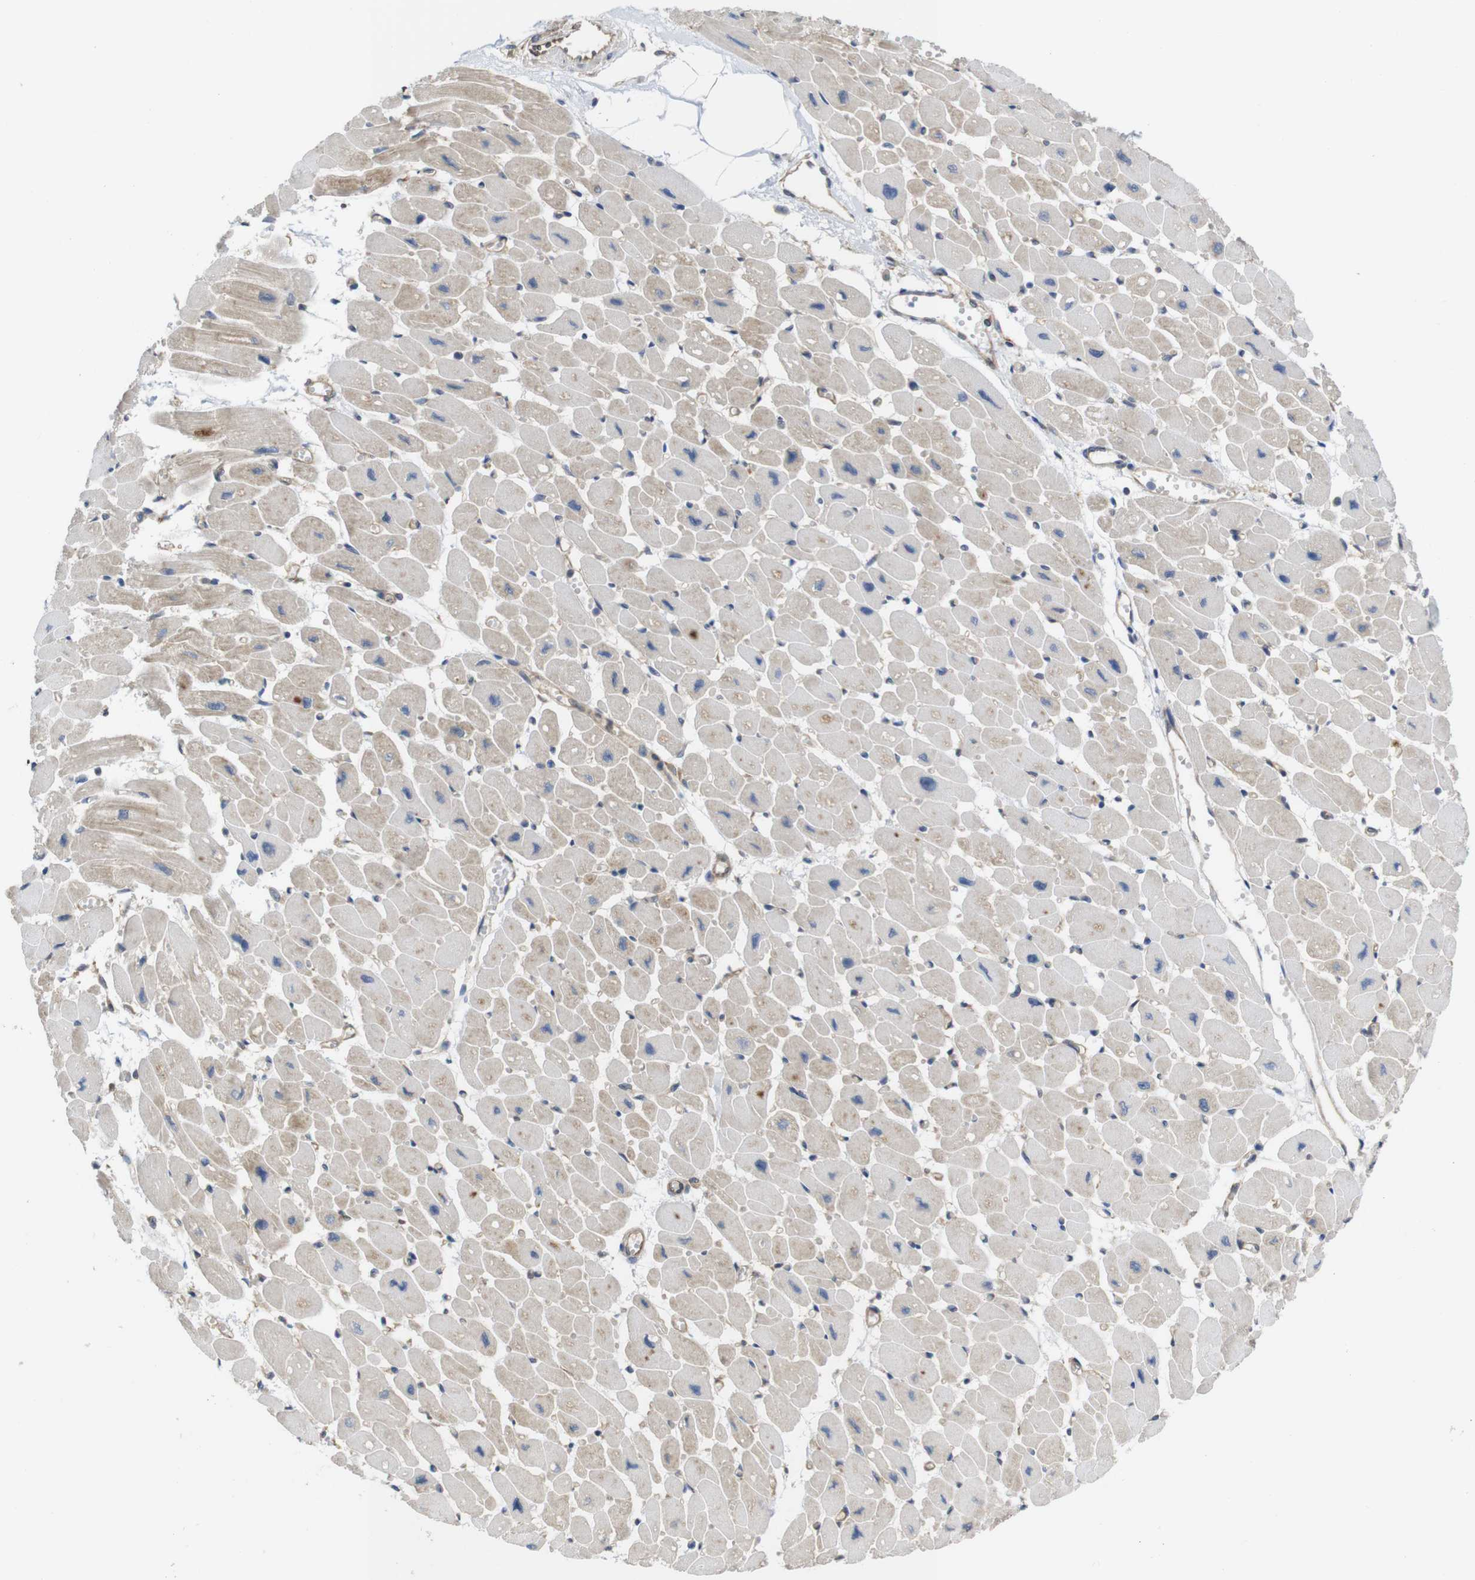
{"staining": {"intensity": "weak", "quantity": ">75%", "location": "cytoplasmic/membranous"}, "tissue": "heart muscle", "cell_type": "Cardiomyocytes", "image_type": "normal", "snomed": [{"axis": "morphology", "description": "Normal tissue, NOS"}, {"axis": "topography", "description": "Heart"}], "caption": "Immunohistochemistry (DAB) staining of unremarkable heart muscle shows weak cytoplasmic/membranous protein positivity in about >75% of cardiomyocytes.", "gene": "ZDHHC5", "patient": {"sex": "female", "age": 54}}